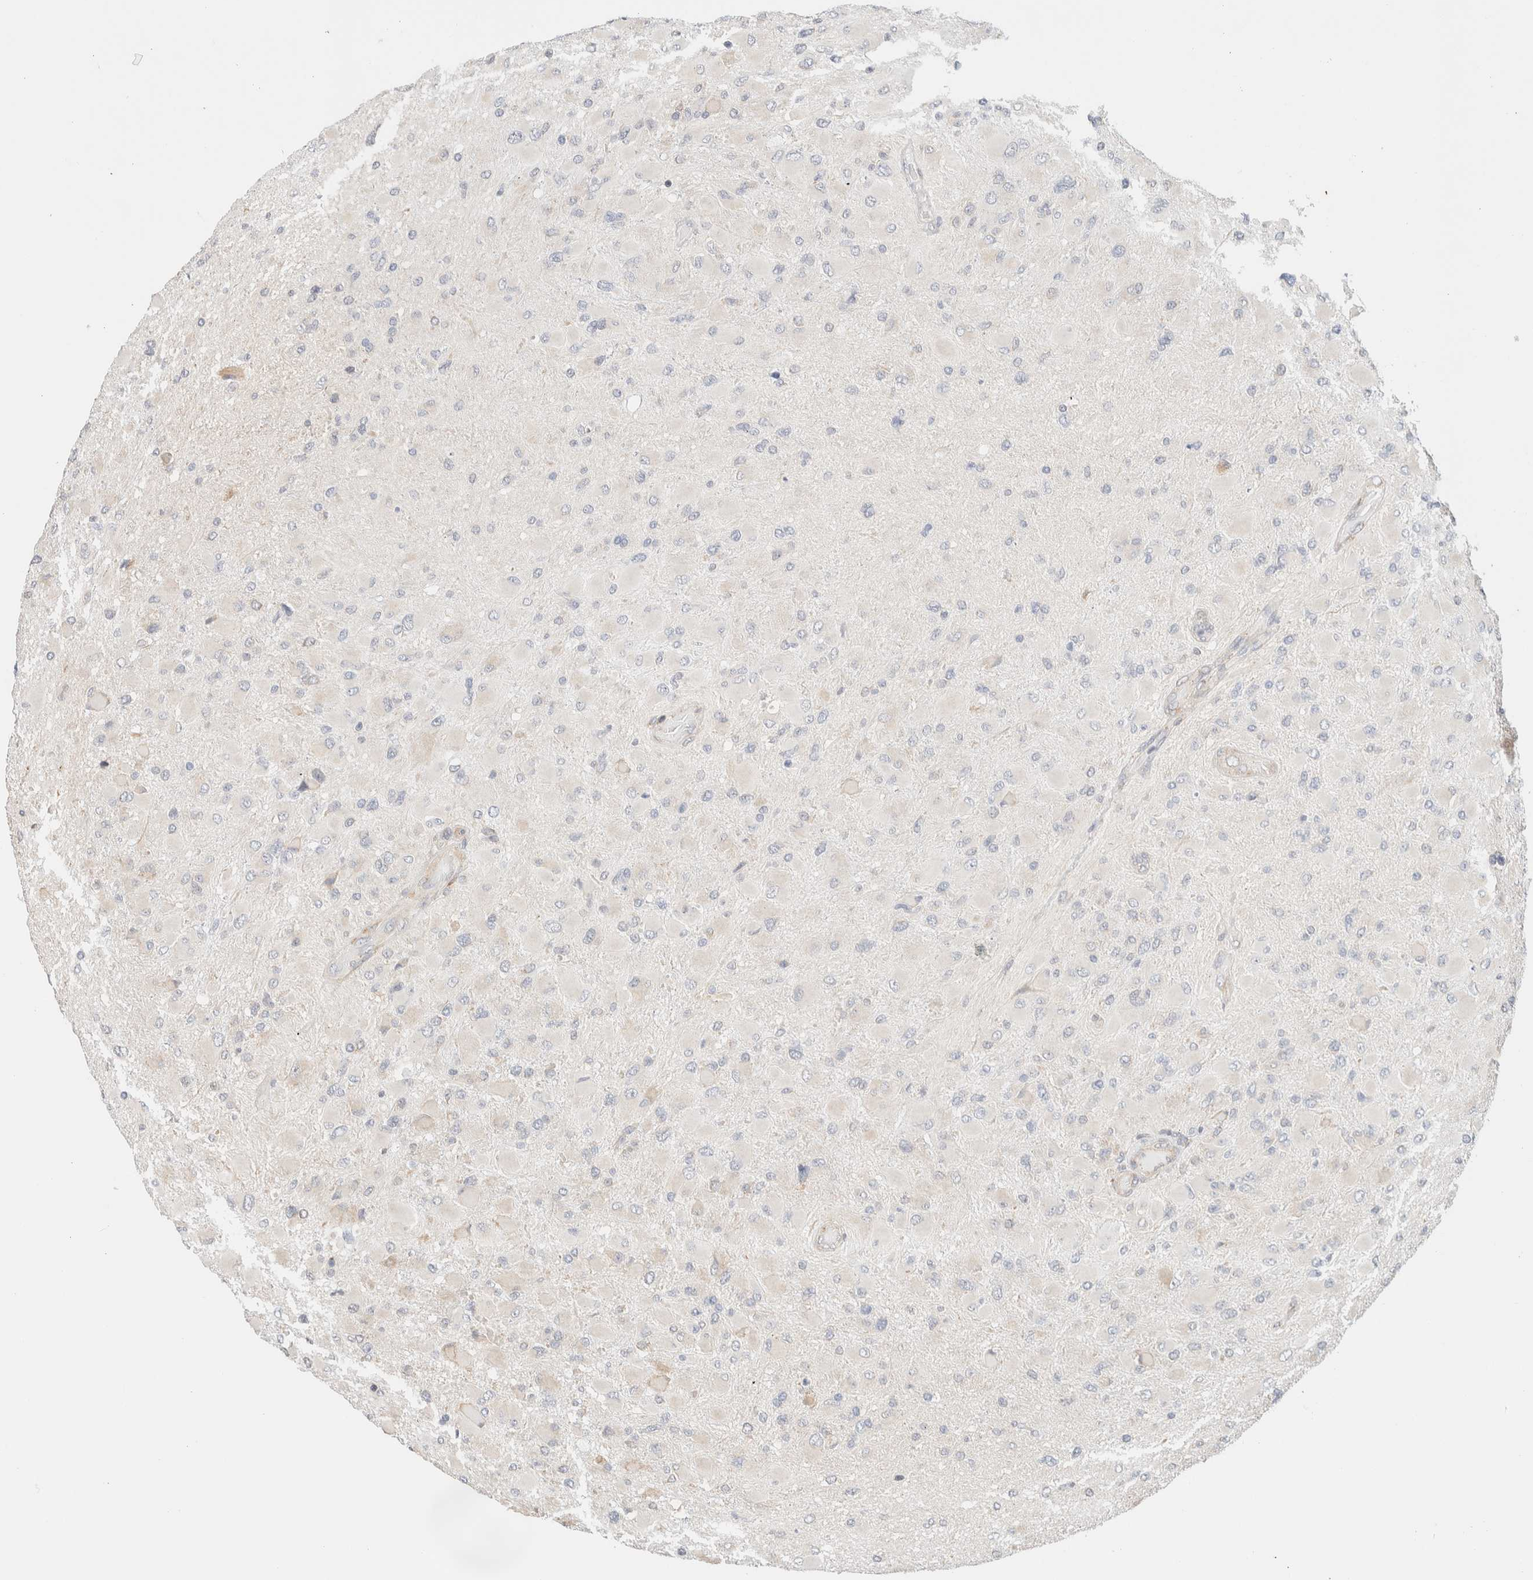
{"staining": {"intensity": "negative", "quantity": "none", "location": "none"}, "tissue": "glioma", "cell_type": "Tumor cells", "image_type": "cancer", "snomed": [{"axis": "morphology", "description": "Glioma, malignant, High grade"}, {"axis": "topography", "description": "Cerebral cortex"}], "caption": "Immunohistochemistry photomicrograph of malignant high-grade glioma stained for a protein (brown), which reveals no positivity in tumor cells.", "gene": "INTS1", "patient": {"sex": "female", "age": 36}}